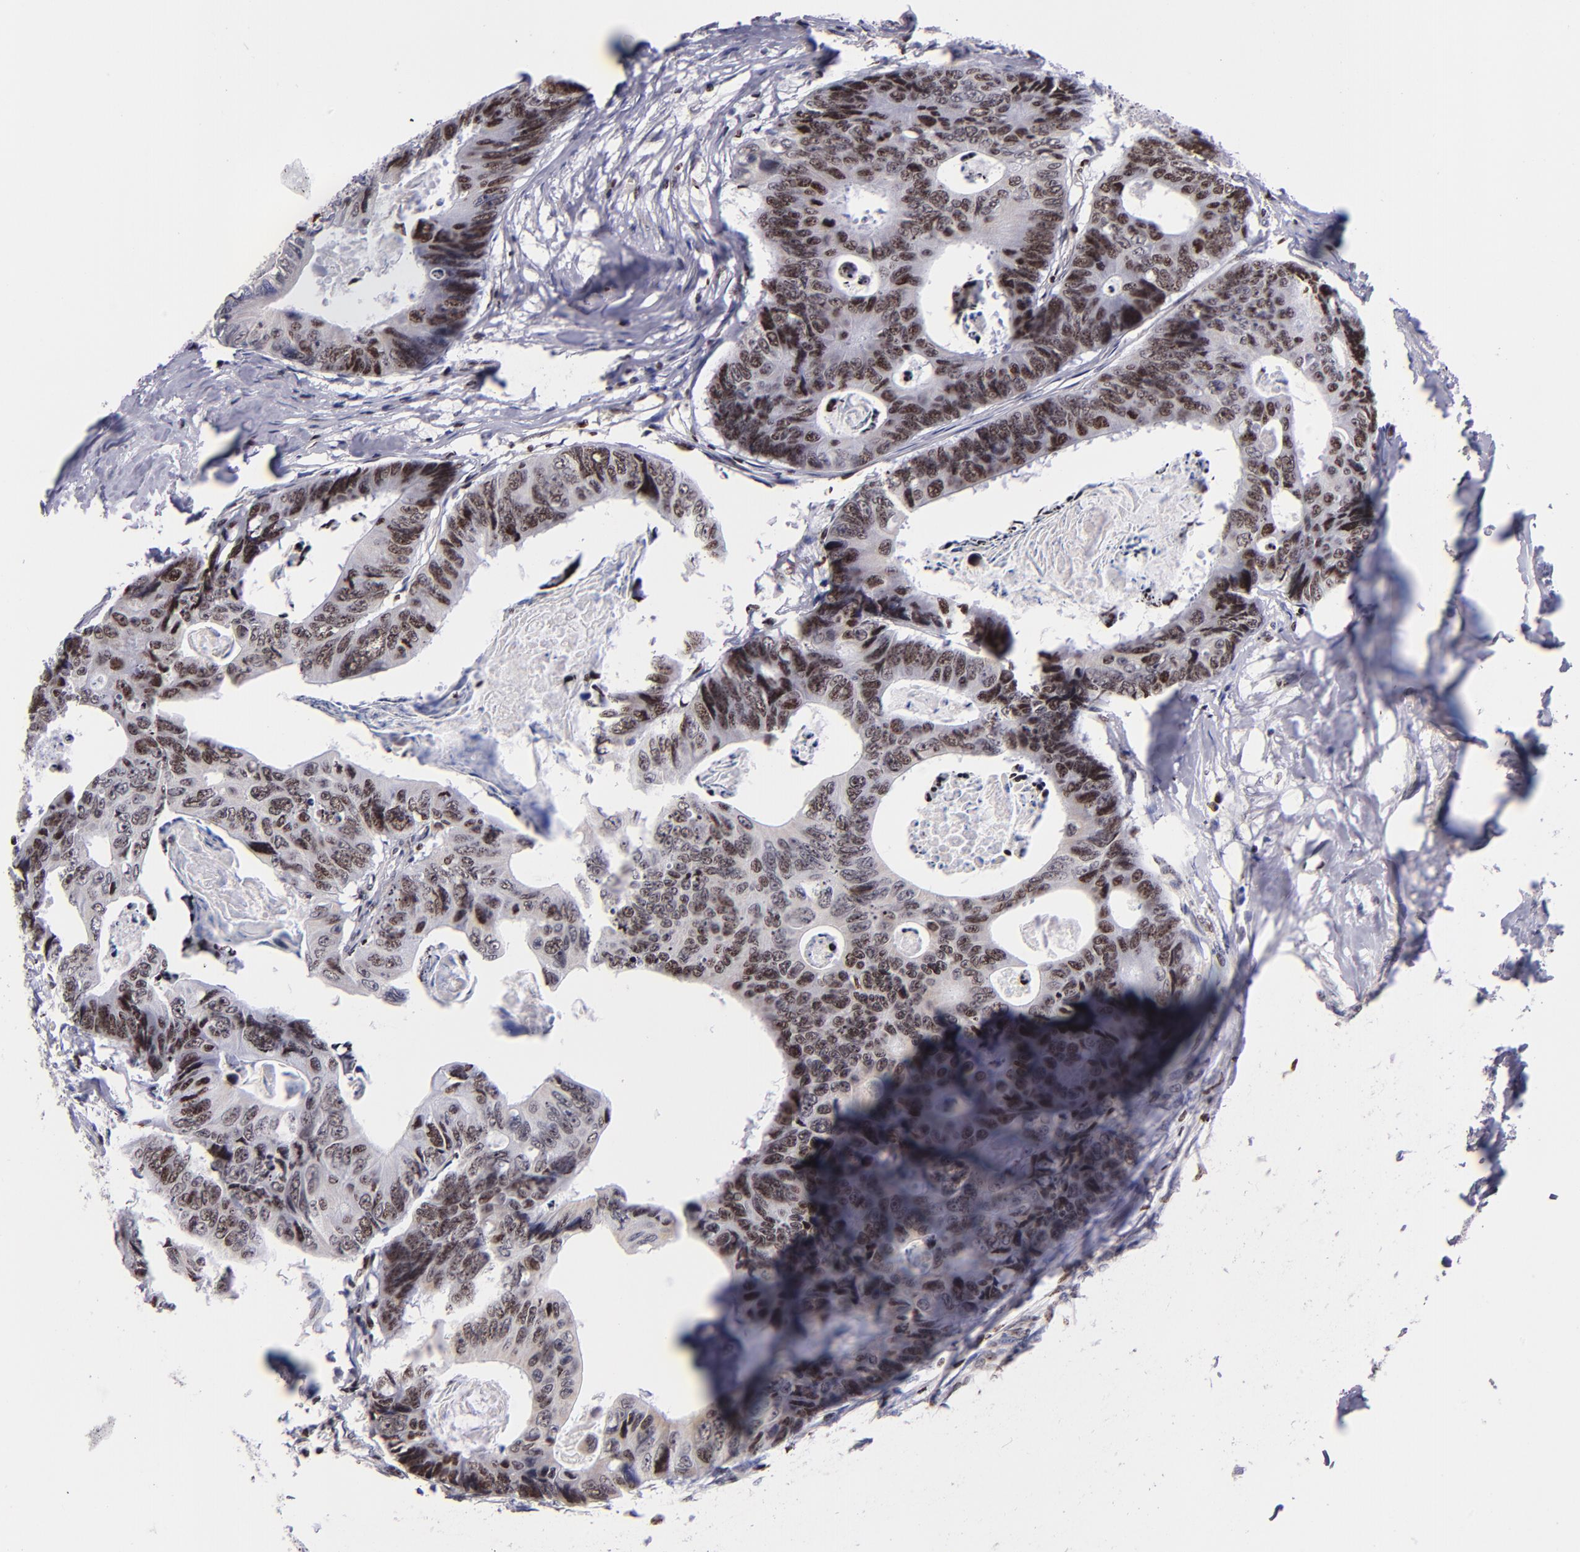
{"staining": {"intensity": "strong", "quantity": ">75%", "location": "nuclear"}, "tissue": "colorectal cancer", "cell_type": "Tumor cells", "image_type": "cancer", "snomed": [{"axis": "morphology", "description": "Adenocarcinoma, NOS"}, {"axis": "topography", "description": "Colon"}], "caption": "Protein analysis of colorectal adenocarcinoma tissue exhibits strong nuclear staining in about >75% of tumor cells. (brown staining indicates protein expression, while blue staining denotes nuclei).", "gene": "CDKL5", "patient": {"sex": "female", "age": 55}}